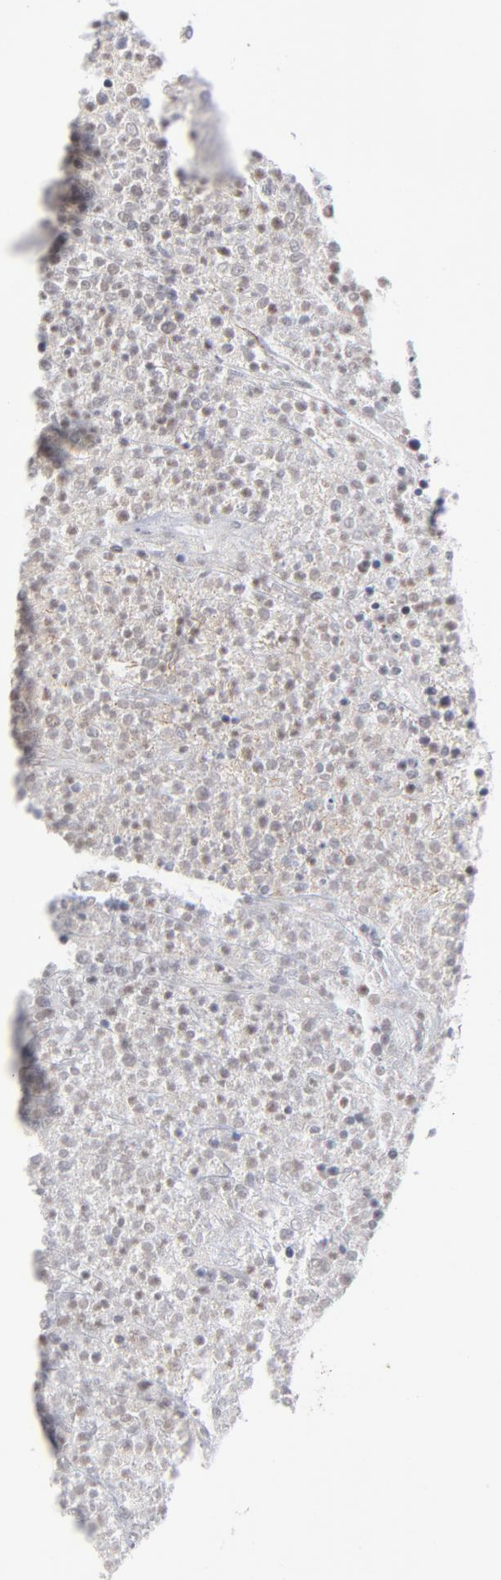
{"staining": {"intensity": "strong", "quantity": ">75%", "location": "nuclear"}, "tissue": "lymphoma", "cell_type": "Tumor cells", "image_type": "cancer", "snomed": [{"axis": "morphology", "description": "Malignant lymphoma, non-Hodgkin's type, High grade"}, {"axis": "topography", "description": "Lymph node"}], "caption": "High-grade malignant lymphoma, non-Hodgkin's type tissue exhibits strong nuclear staining in approximately >75% of tumor cells, visualized by immunohistochemistry. The staining was performed using DAB (3,3'-diaminobenzidine) to visualize the protein expression in brown, while the nuclei were stained in blue with hematoxylin (Magnification: 20x).", "gene": "CTCF", "patient": {"sex": "female", "age": 73}}